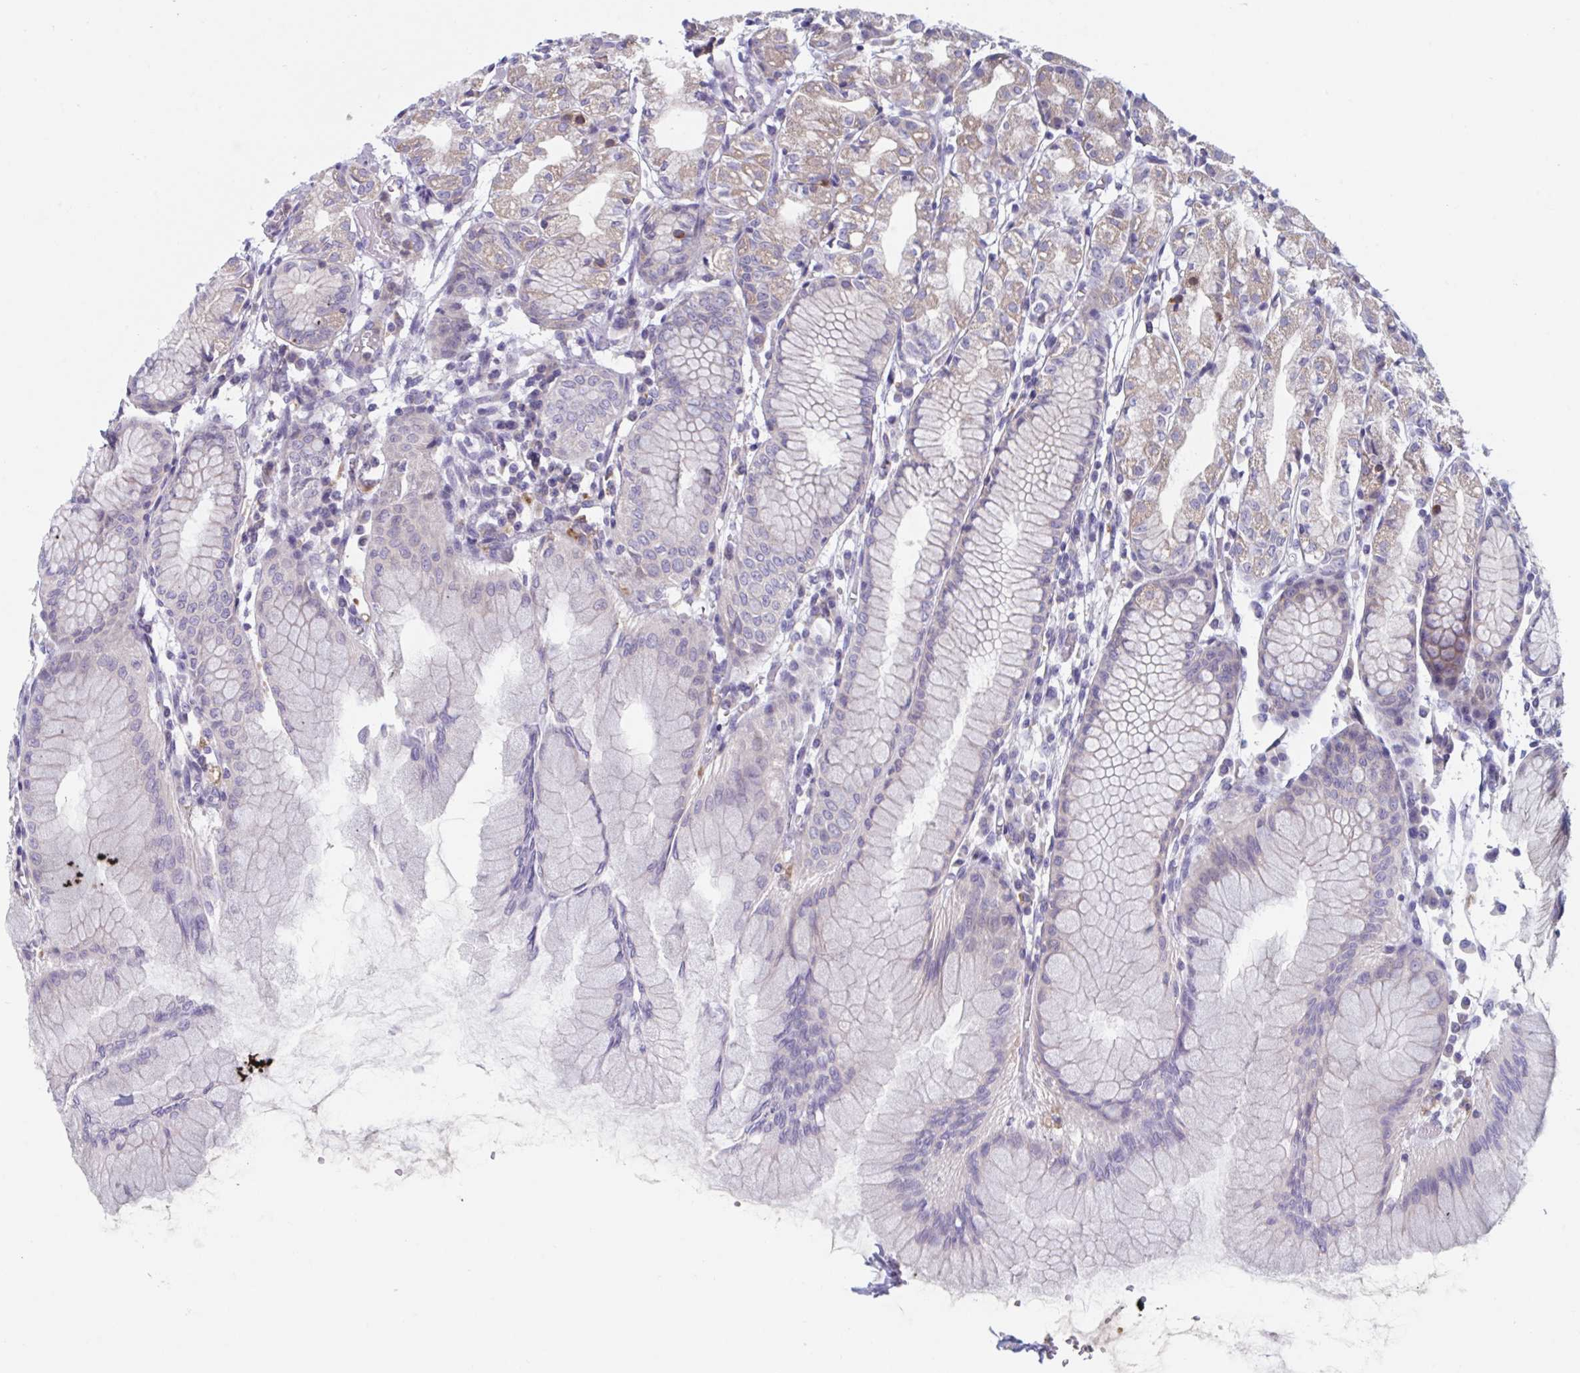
{"staining": {"intensity": "moderate", "quantity": "<25%", "location": "cytoplasmic/membranous"}, "tissue": "stomach", "cell_type": "Glandular cells", "image_type": "normal", "snomed": [{"axis": "morphology", "description": "Normal tissue, NOS"}, {"axis": "topography", "description": "Stomach"}], "caption": "The image demonstrates a brown stain indicating the presence of a protein in the cytoplasmic/membranous of glandular cells in stomach. Using DAB (3,3'-diaminobenzidine) (brown) and hematoxylin (blue) stains, captured at high magnification using brightfield microscopy.", "gene": "NIPSNAP1", "patient": {"sex": "female", "age": 57}}